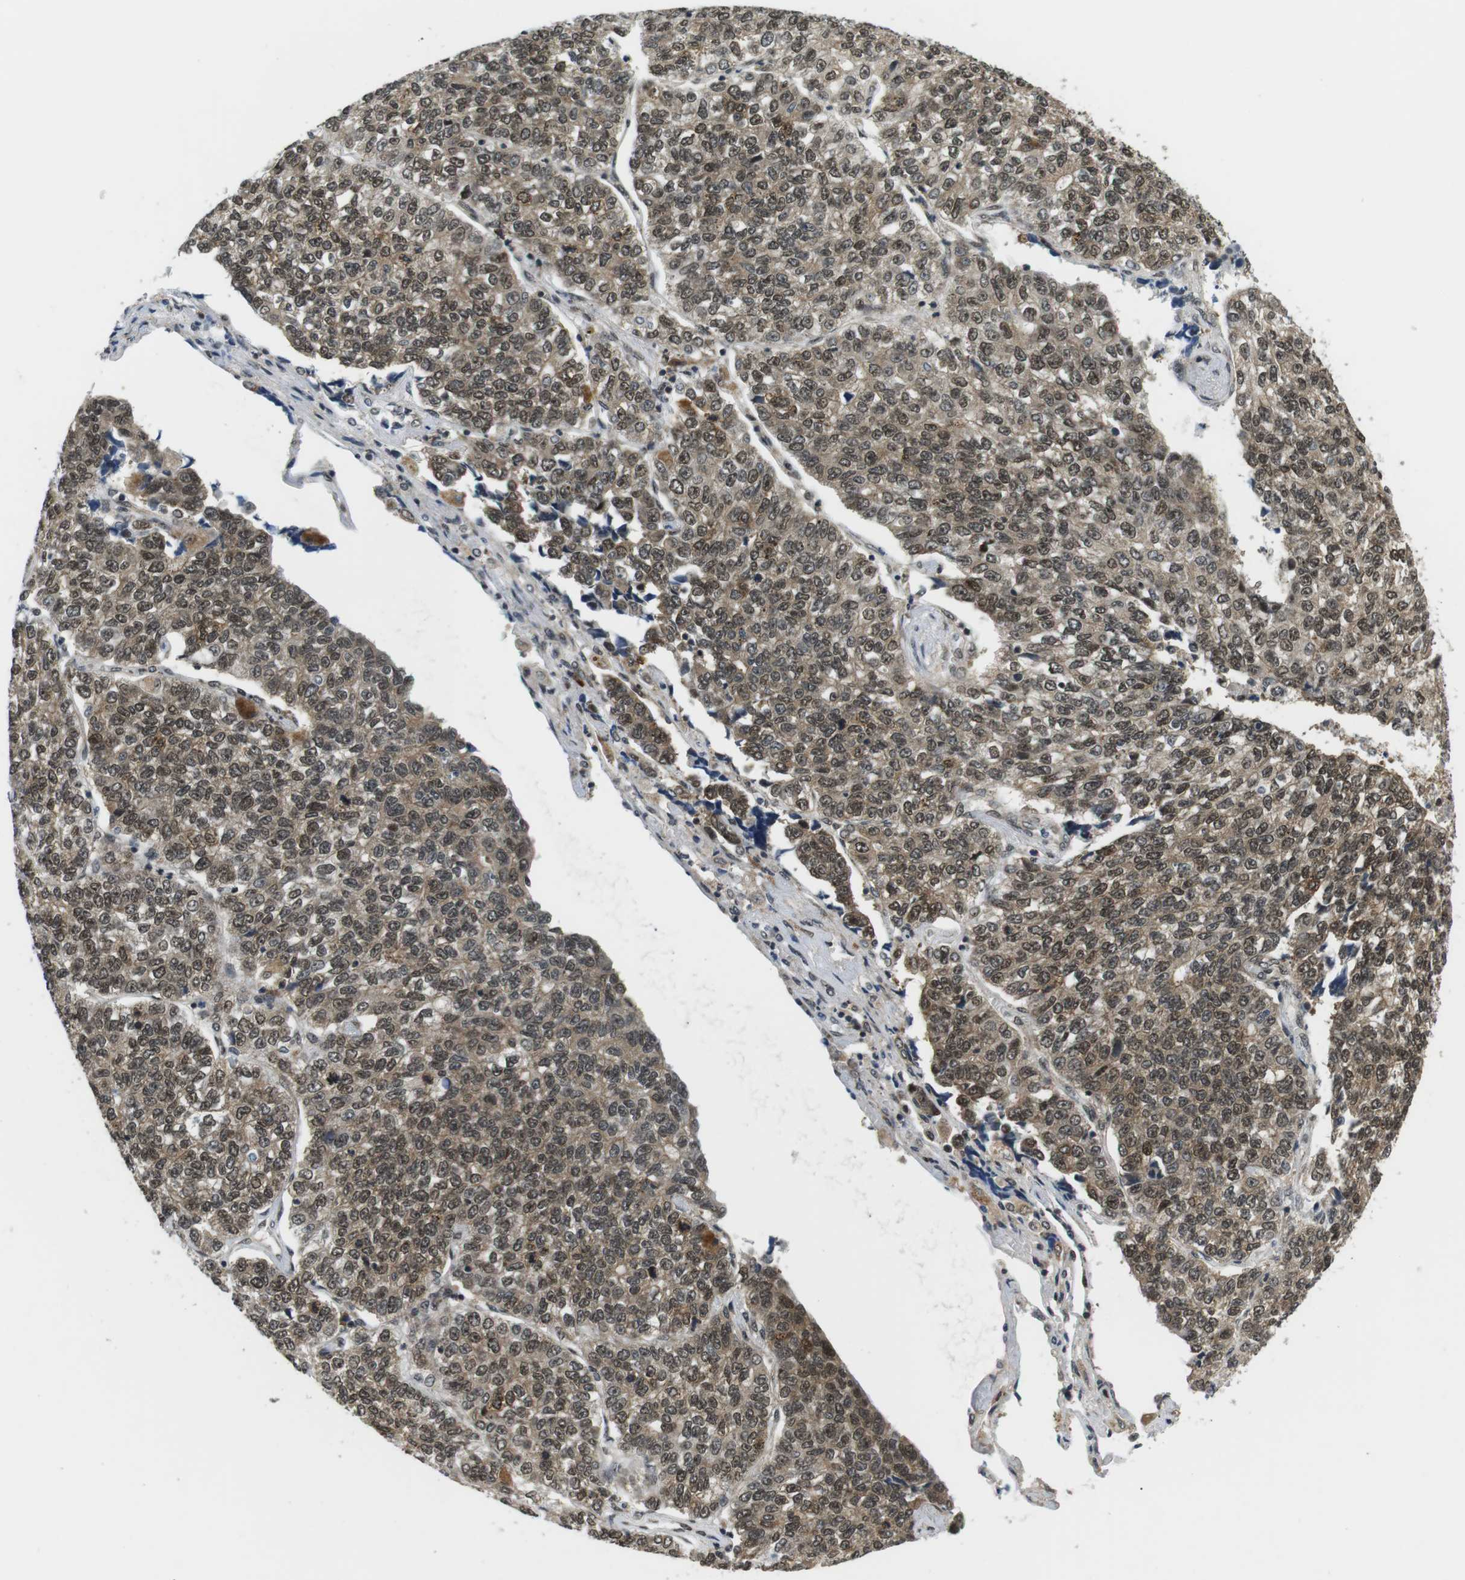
{"staining": {"intensity": "moderate", "quantity": ">75%", "location": "cytoplasmic/membranous,nuclear"}, "tissue": "lung cancer", "cell_type": "Tumor cells", "image_type": "cancer", "snomed": [{"axis": "morphology", "description": "Adenocarcinoma, NOS"}, {"axis": "topography", "description": "Lung"}], "caption": "Brown immunohistochemical staining in lung cancer (adenocarcinoma) reveals moderate cytoplasmic/membranous and nuclear positivity in approximately >75% of tumor cells. The staining was performed using DAB to visualize the protein expression in brown, while the nuclei were stained in blue with hematoxylin (Magnification: 20x).", "gene": "CSNK2B", "patient": {"sex": "male", "age": 49}}